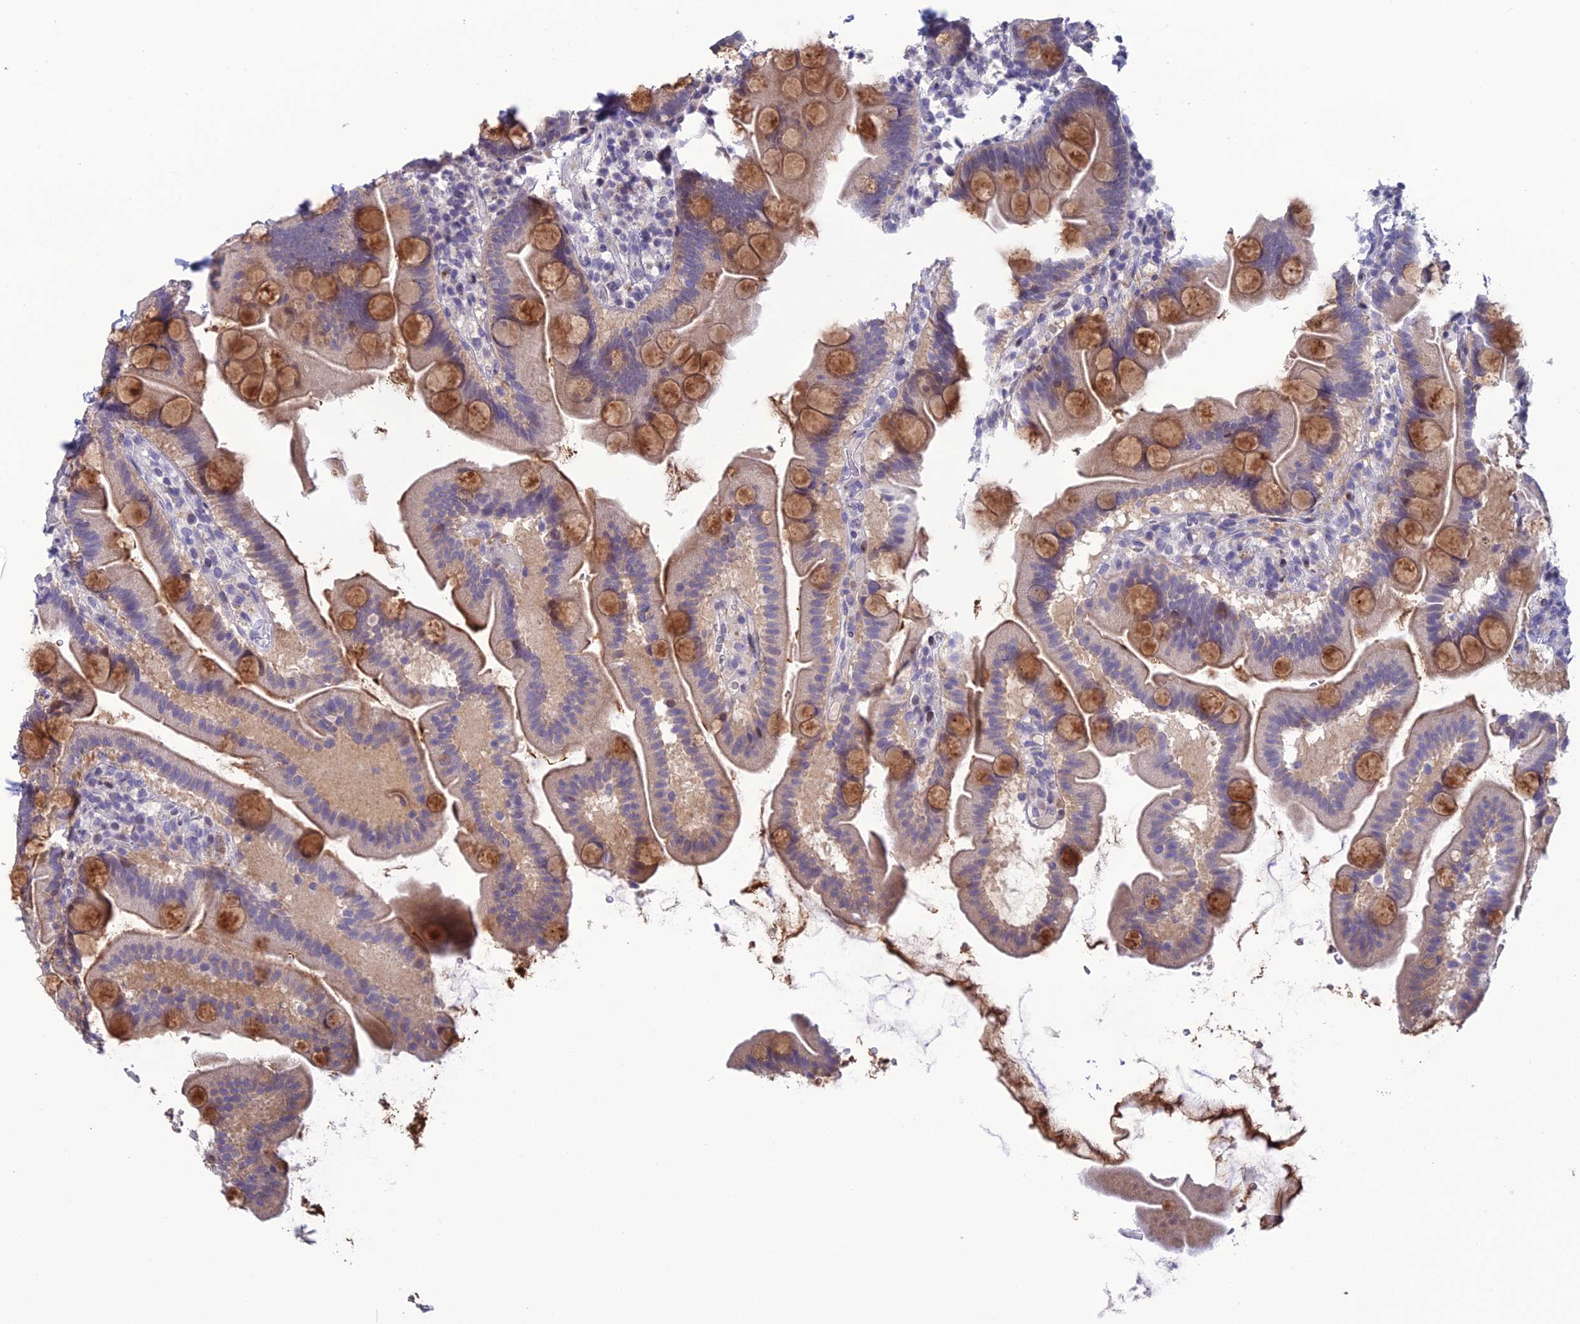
{"staining": {"intensity": "moderate", "quantity": "<25%", "location": "cytoplasmic/membranous"}, "tissue": "small intestine", "cell_type": "Glandular cells", "image_type": "normal", "snomed": [{"axis": "morphology", "description": "Normal tissue, NOS"}, {"axis": "topography", "description": "Small intestine"}], "caption": "A high-resolution histopathology image shows immunohistochemistry (IHC) staining of unremarkable small intestine, which displays moderate cytoplasmic/membranous staining in about <25% of glandular cells. Ihc stains the protein of interest in brown and the nuclei are stained blue.", "gene": "TMEM134", "patient": {"sex": "female", "age": 68}}